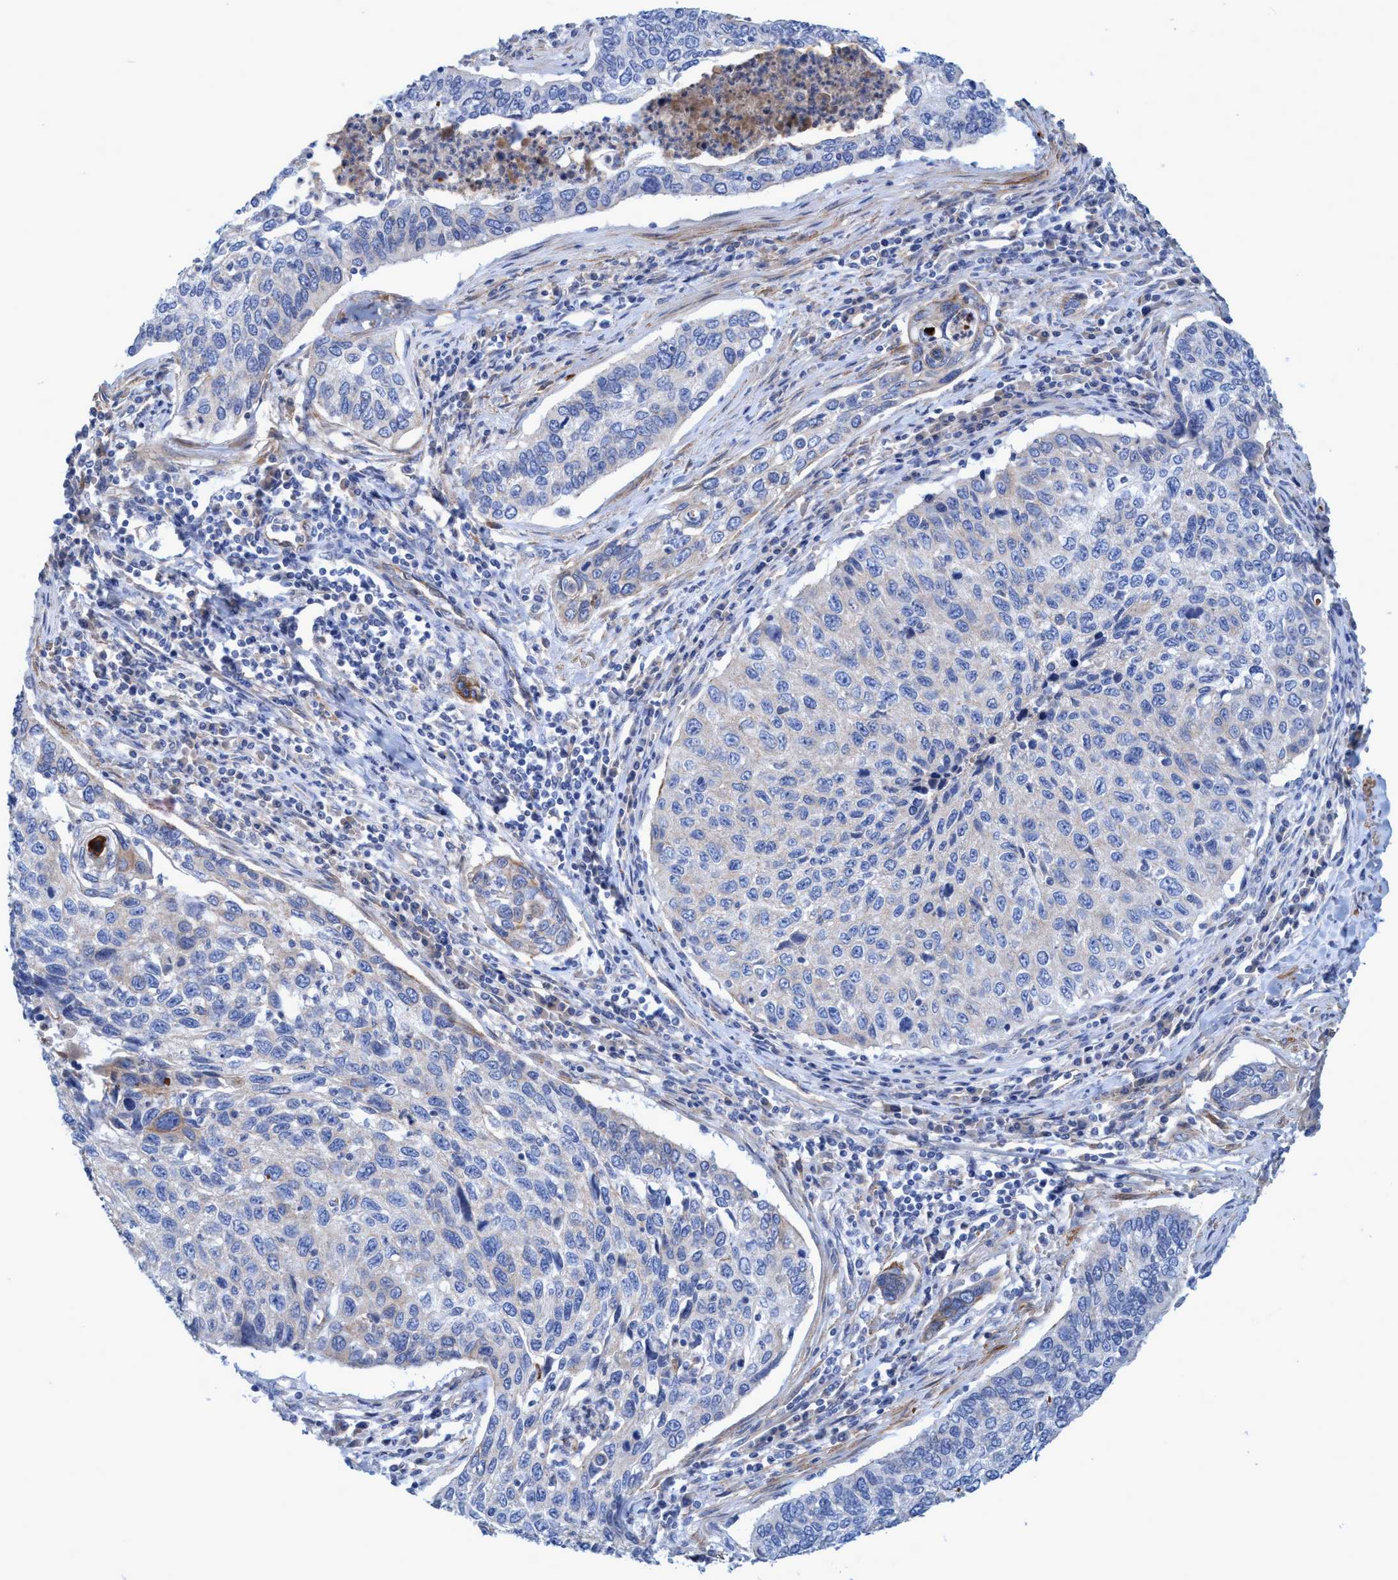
{"staining": {"intensity": "negative", "quantity": "none", "location": "none"}, "tissue": "cervical cancer", "cell_type": "Tumor cells", "image_type": "cancer", "snomed": [{"axis": "morphology", "description": "Squamous cell carcinoma, NOS"}, {"axis": "topography", "description": "Cervix"}], "caption": "The histopathology image exhibits no staining of tumor cells in cervical cancer (squamous cell carcinoma).", "gene": "GULP1", "patient": {"sex": "female", "age": 53}}